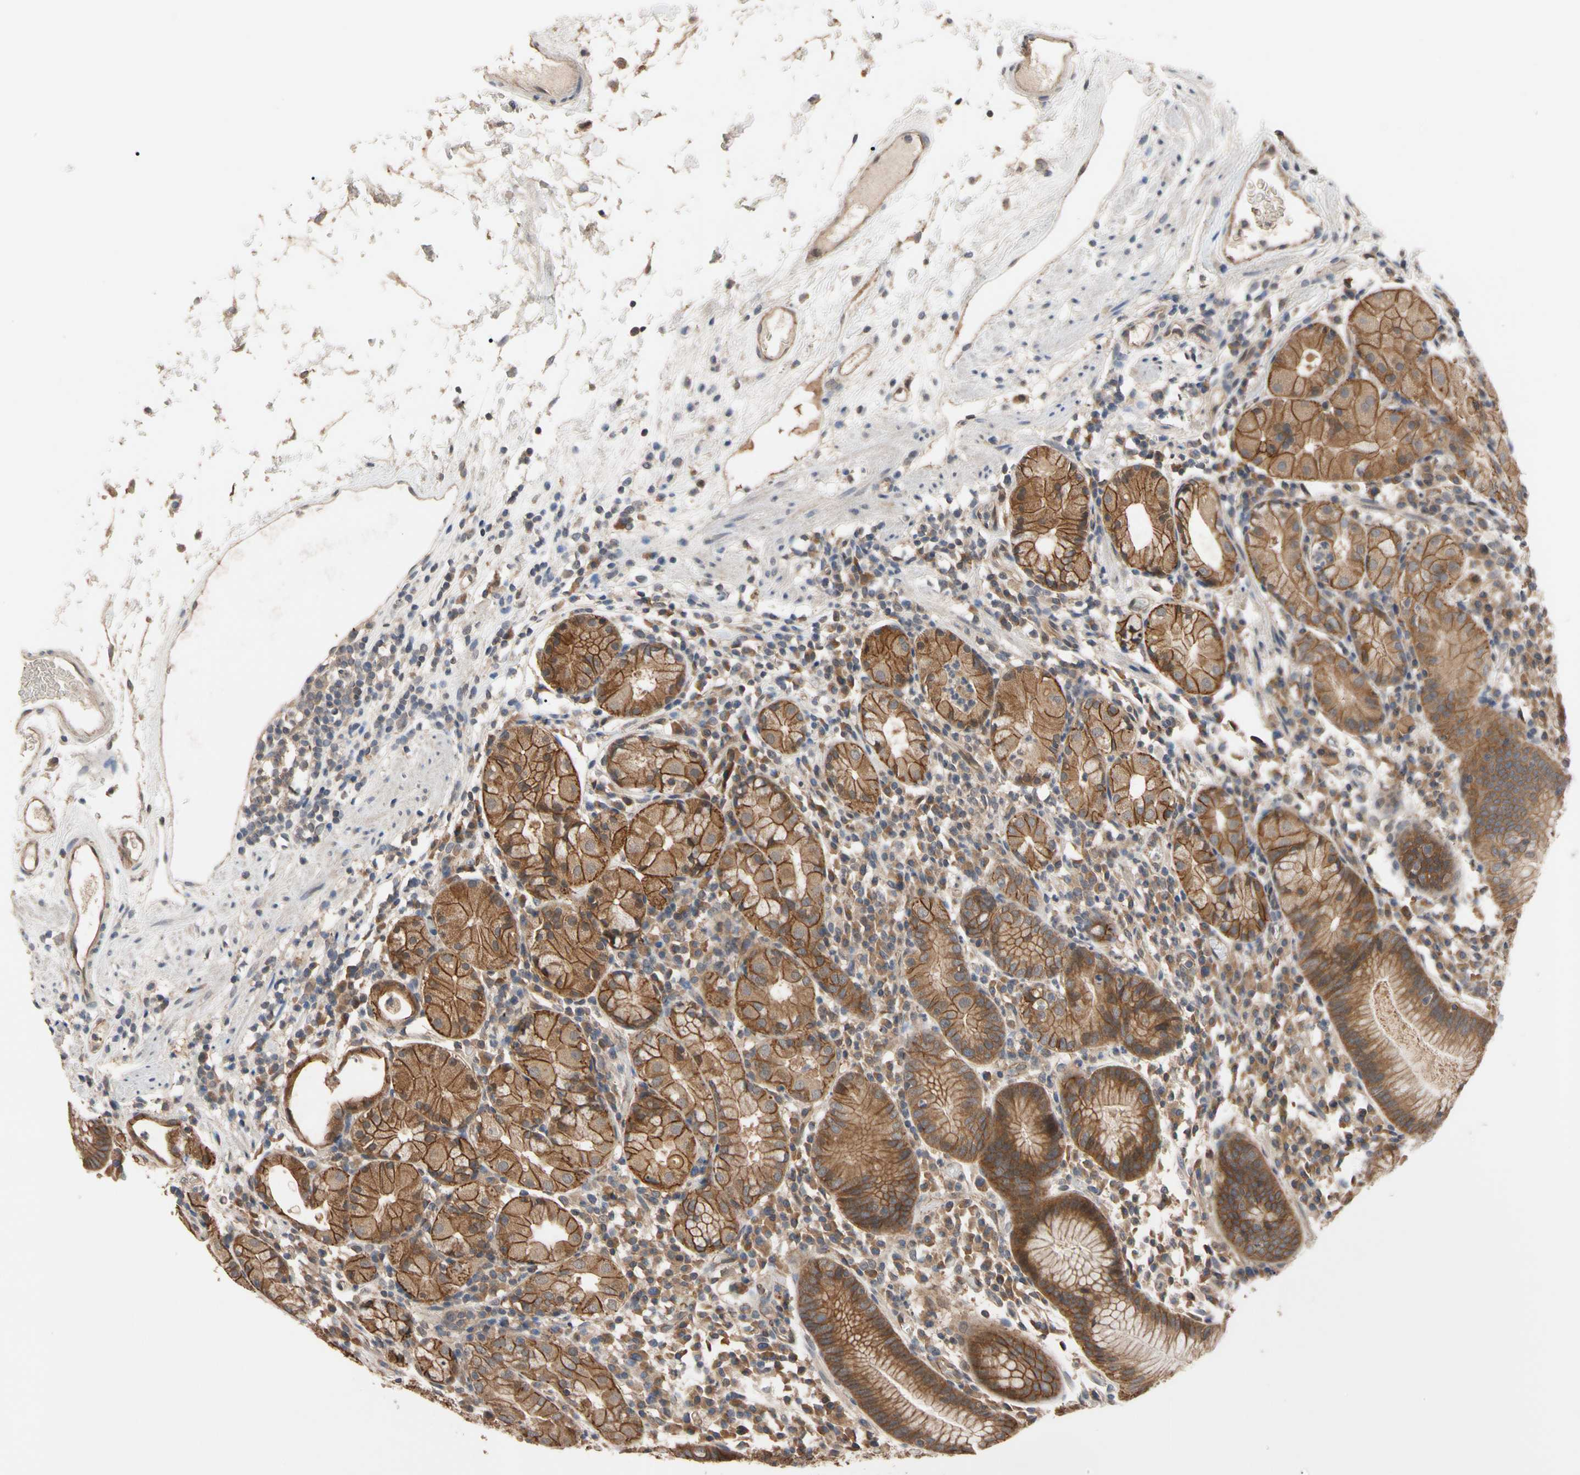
{"staining": {"intensity": "strong", "quantity": ">75%", "location": "cytoplasmic/membranous"}, "tissue": "stomach", "cell_type": "Glandular cells", "image_type": "normal", "snomed": [{"axis": "morphology", "description": "Normal tissue, NOS"}, {"axis": "topography", "description": "Stomach"}, {"axis": "topography", "description": "Stomach, lower"}], "caption": "Protein analysis of normal stomach displays strong cytoplasmic/membranous staining in approximately >75% of glandular cells. The staining was performed using DAB, with brown indicating positive protein expression. Nuclei are stained blue with hematoxylin.", "gene": "DPP8", "patient": {"sex": "female", "age": 75}}